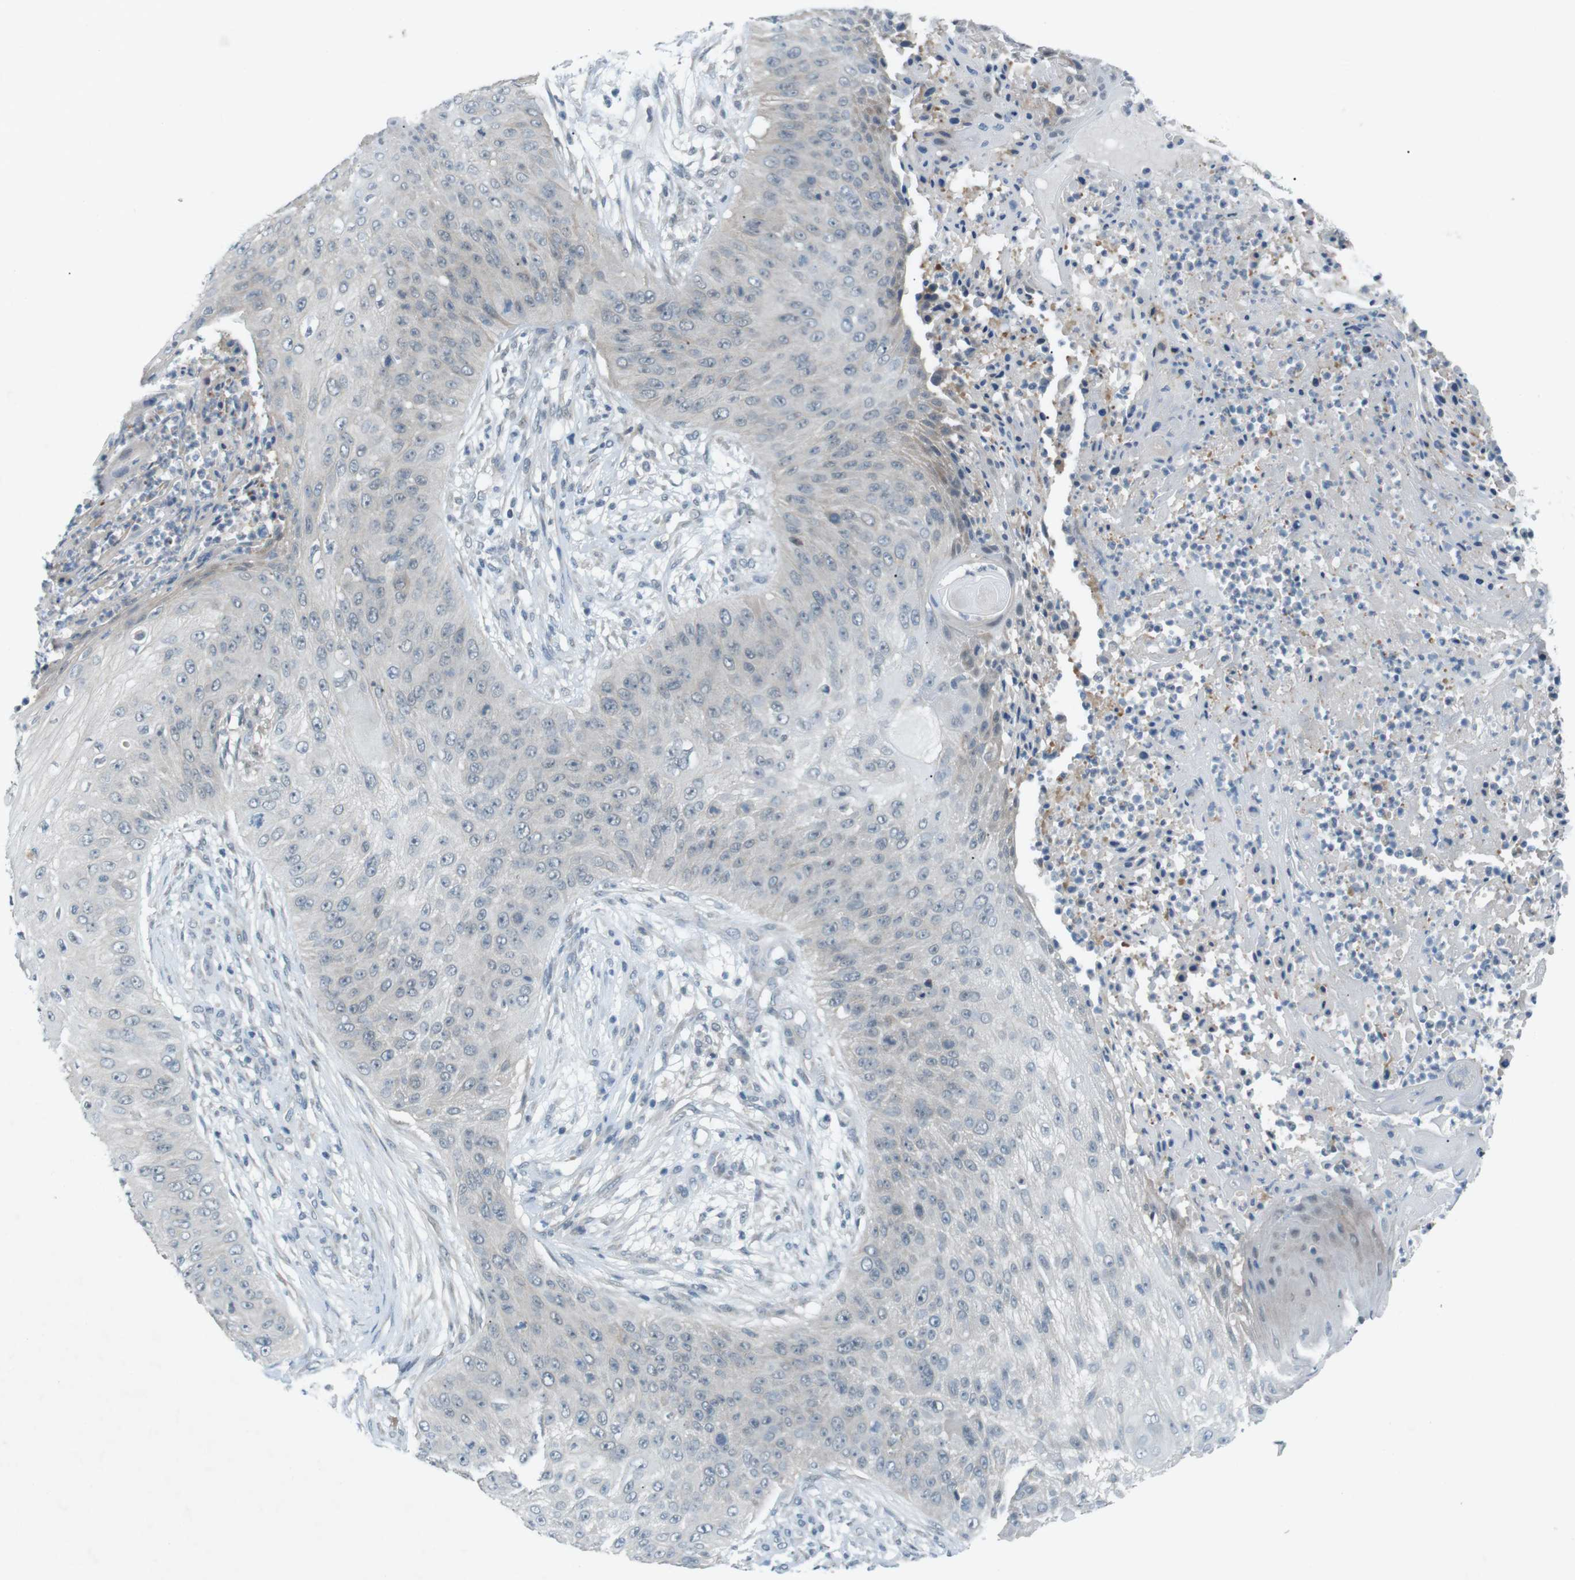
{"staining": {"intensity": "negative", "quantity": "none", "location": "none"}, "tissue": "skin cancer", "cell_type": "Tumor cells", "image_type": "cancer", "snomed": [{"axis": "morphology", "description": "Squamous cell carcinoma, NOS"}, {"axis": "topography", "description": "Skin"}], "caption": "DAB immunohistochemical staining of skin cancer (squamous cell carcinoma) displays no significant staining in tumor cells.", "gene": "RTN3", "patient": {"sex": "female", "age": 80}}